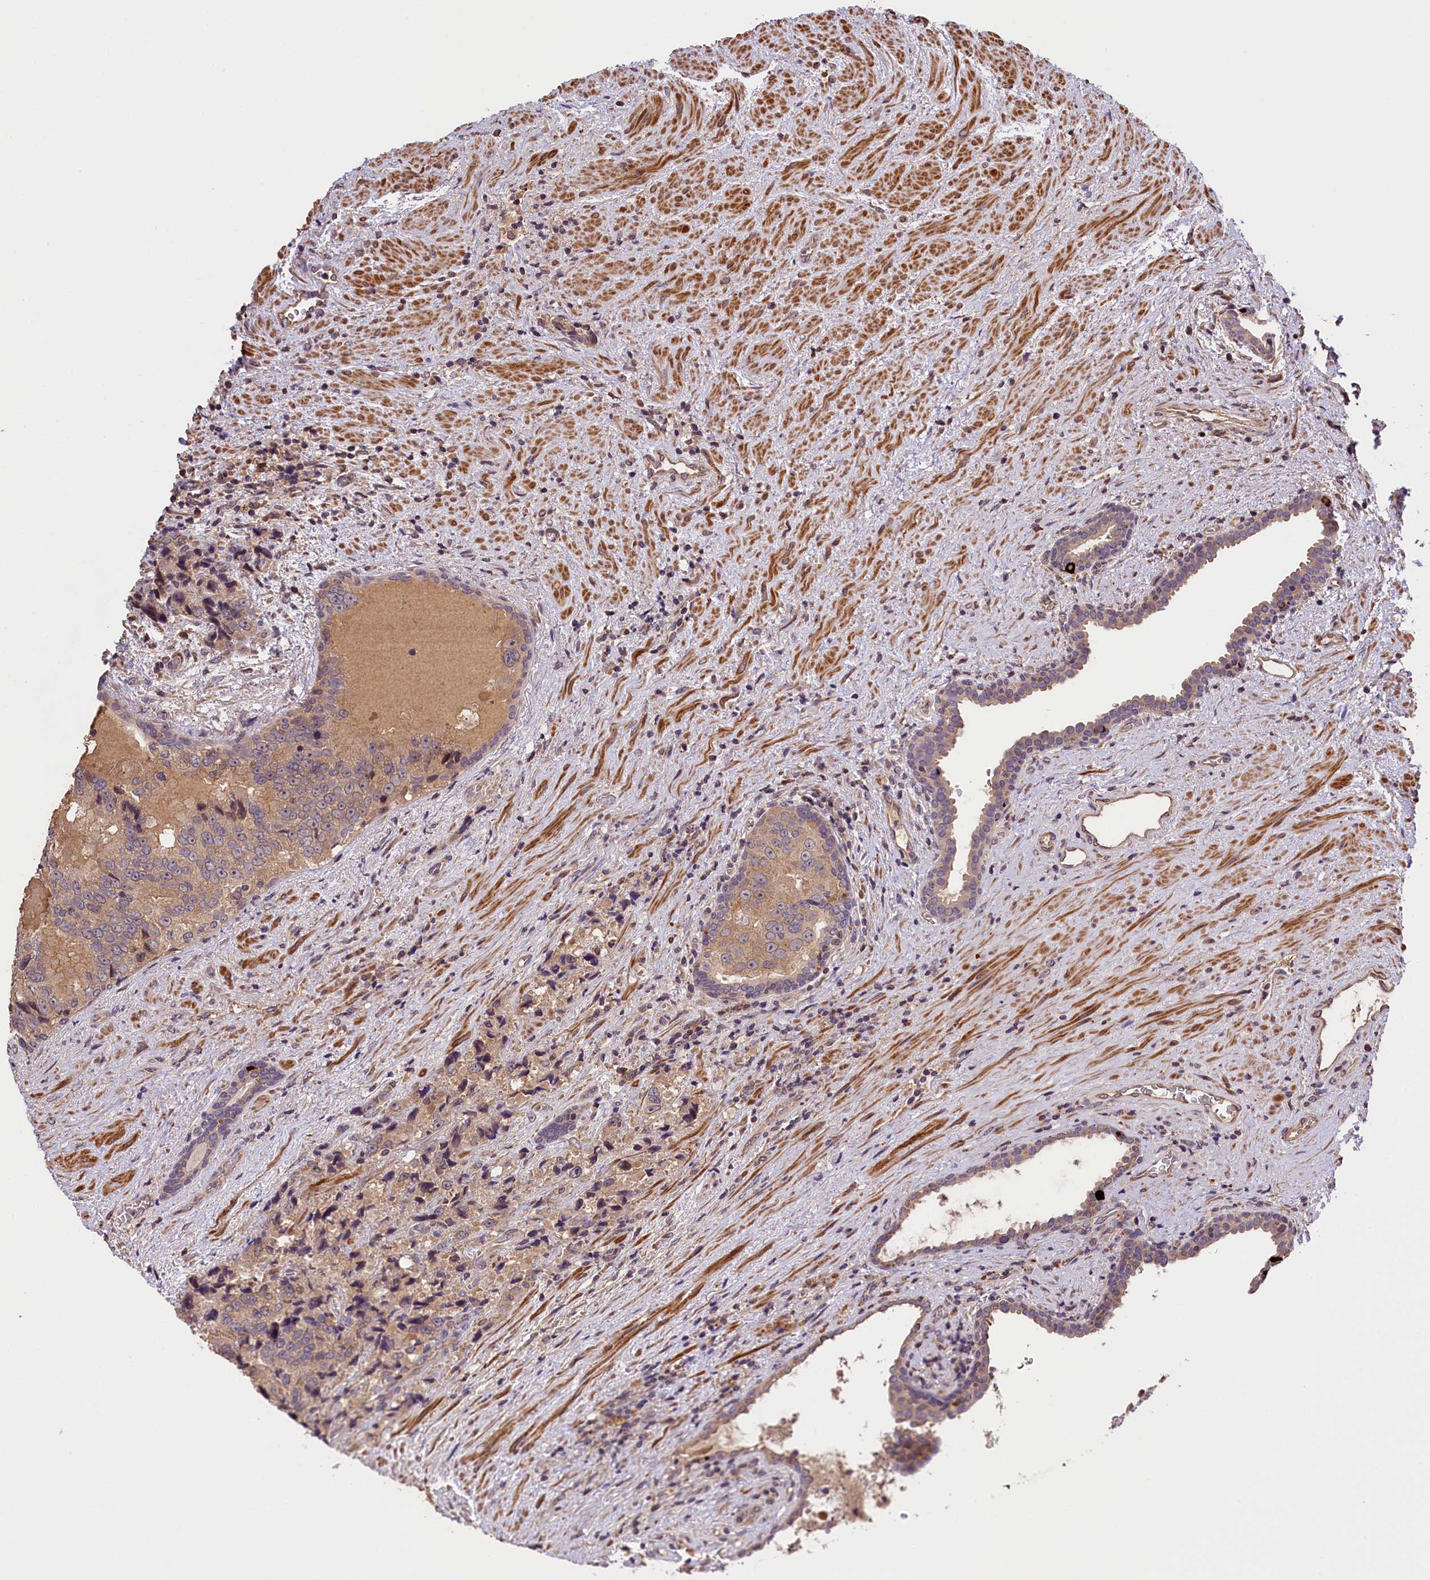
{"staining": {"intensity": "moderate", "quantity": "25%-75%", "location": "cytoplasmic/membranous"}, "tissue": "prostate cancer", "cell_type": "Tumor cells", "image_type": "cancer", "snomed": [{"axis": "morphology", "description": "Adenocarcinoma, High grade"}, {"axis": "topography", "description": "Prostate"}], "caption": "This histopathology image exhibits immunohistochemistry staining of adenocarcinoma (high-grade) (prostate), with medium moderate cytoplasmic/membranous staining in approximately 25%-75% of tumor cells.", "gene": "DNAJB9", "patient": {"sex": "male", "age": 70}}